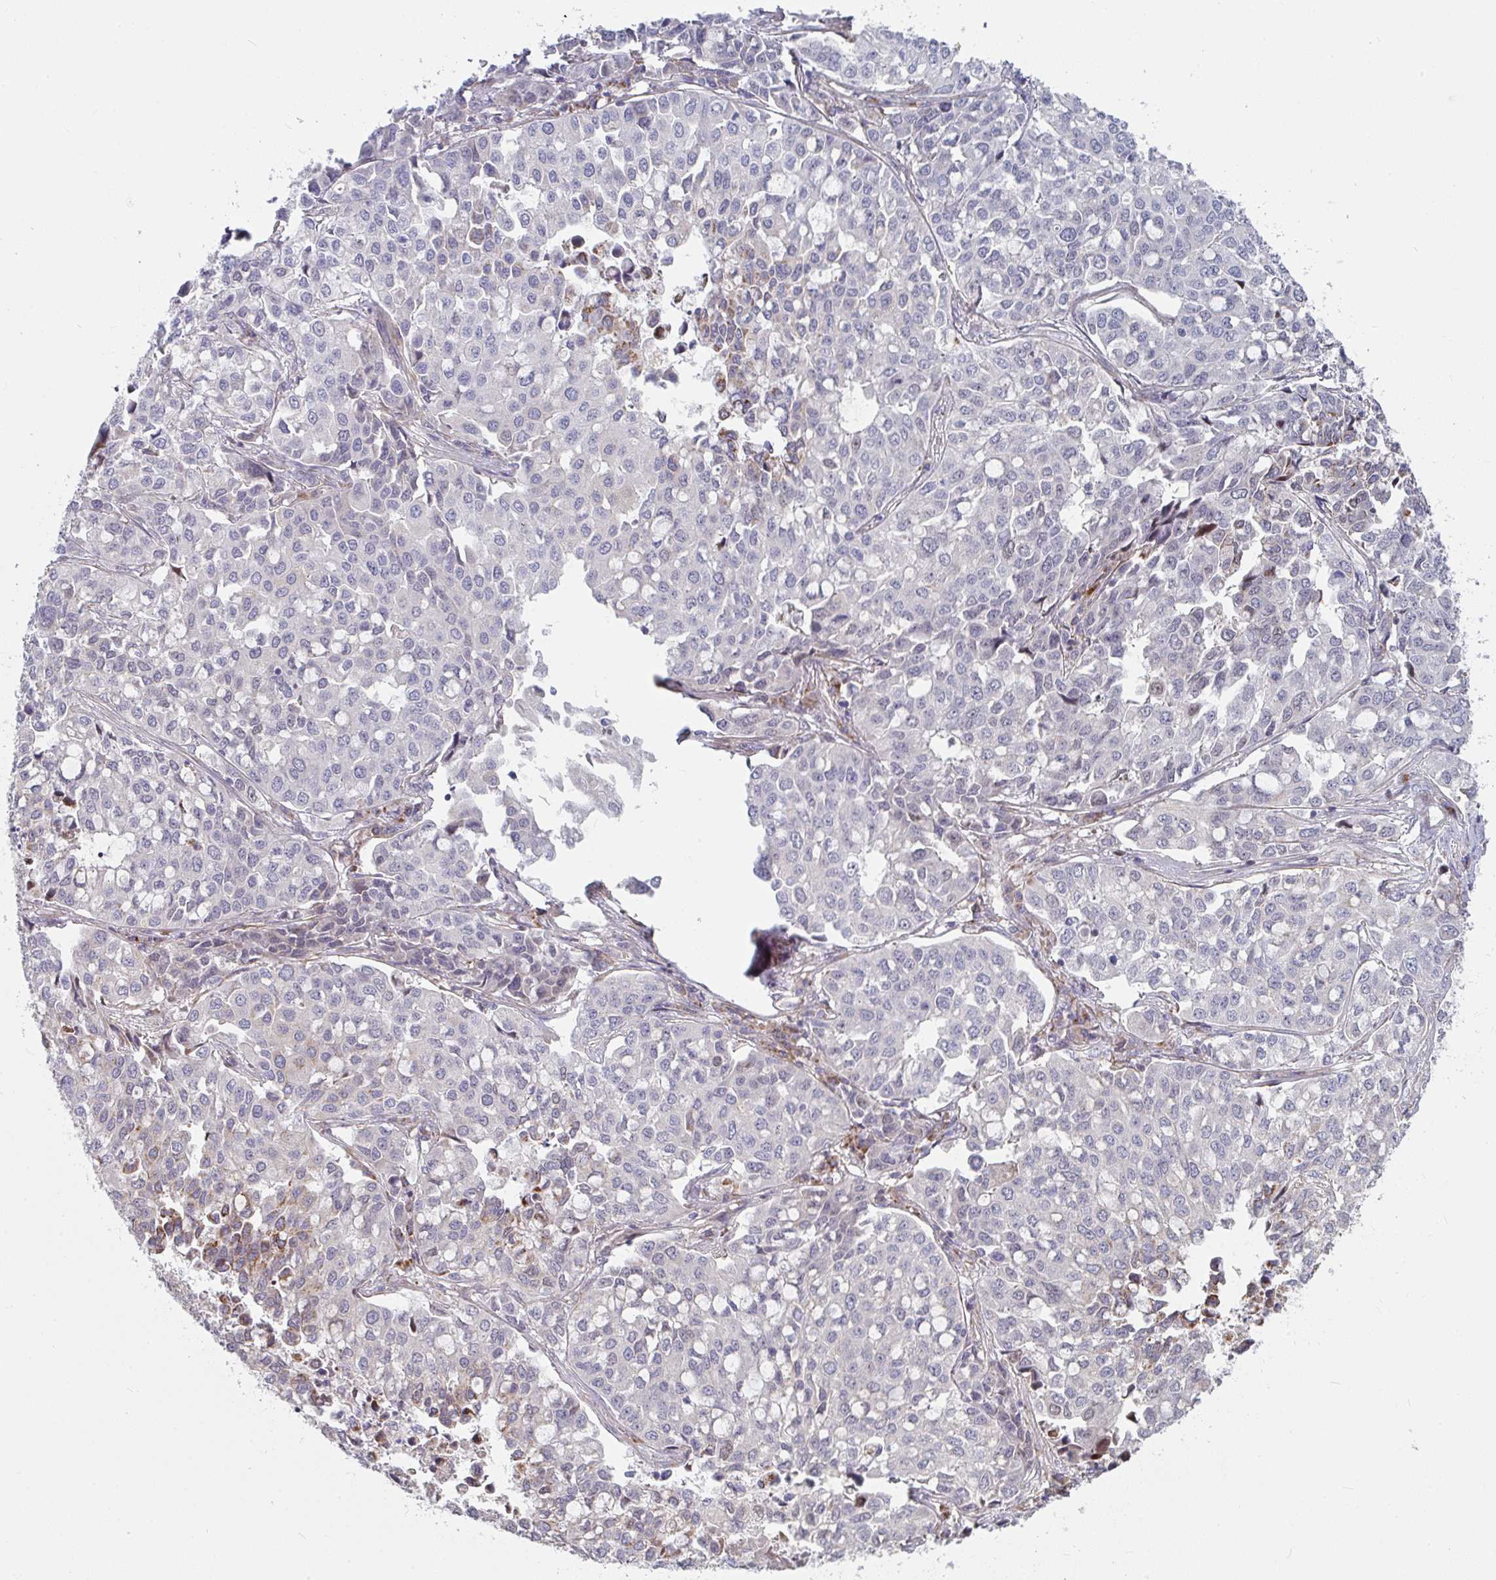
{"staining": {"intensity": "moderate", "quantity": "<25%", "location": "cytoplasmic/membranous"}, "tissue": "lung cancer", "cell_type": "Tumor cells", "image_type": "cancer", "snomed": [{"axis": "morphology", "description": "Adenocarcinoma, NOS"}, {"axis": "morphology", "description": "Adenocarcinoma, metastatic, NOS"}, {"axis": "topography", "description": "Lymph node"}, {"axis": "topography", "description": "Lung"}], "caption": "Human adenocarcinoma (lung) stained with a brown dye shows moderate cytoplasmic/membranous positive expression in approximately <25% of tumor cells.", "gene": "RHEBL1", "patient": {"sex": "female", "age": 65}}